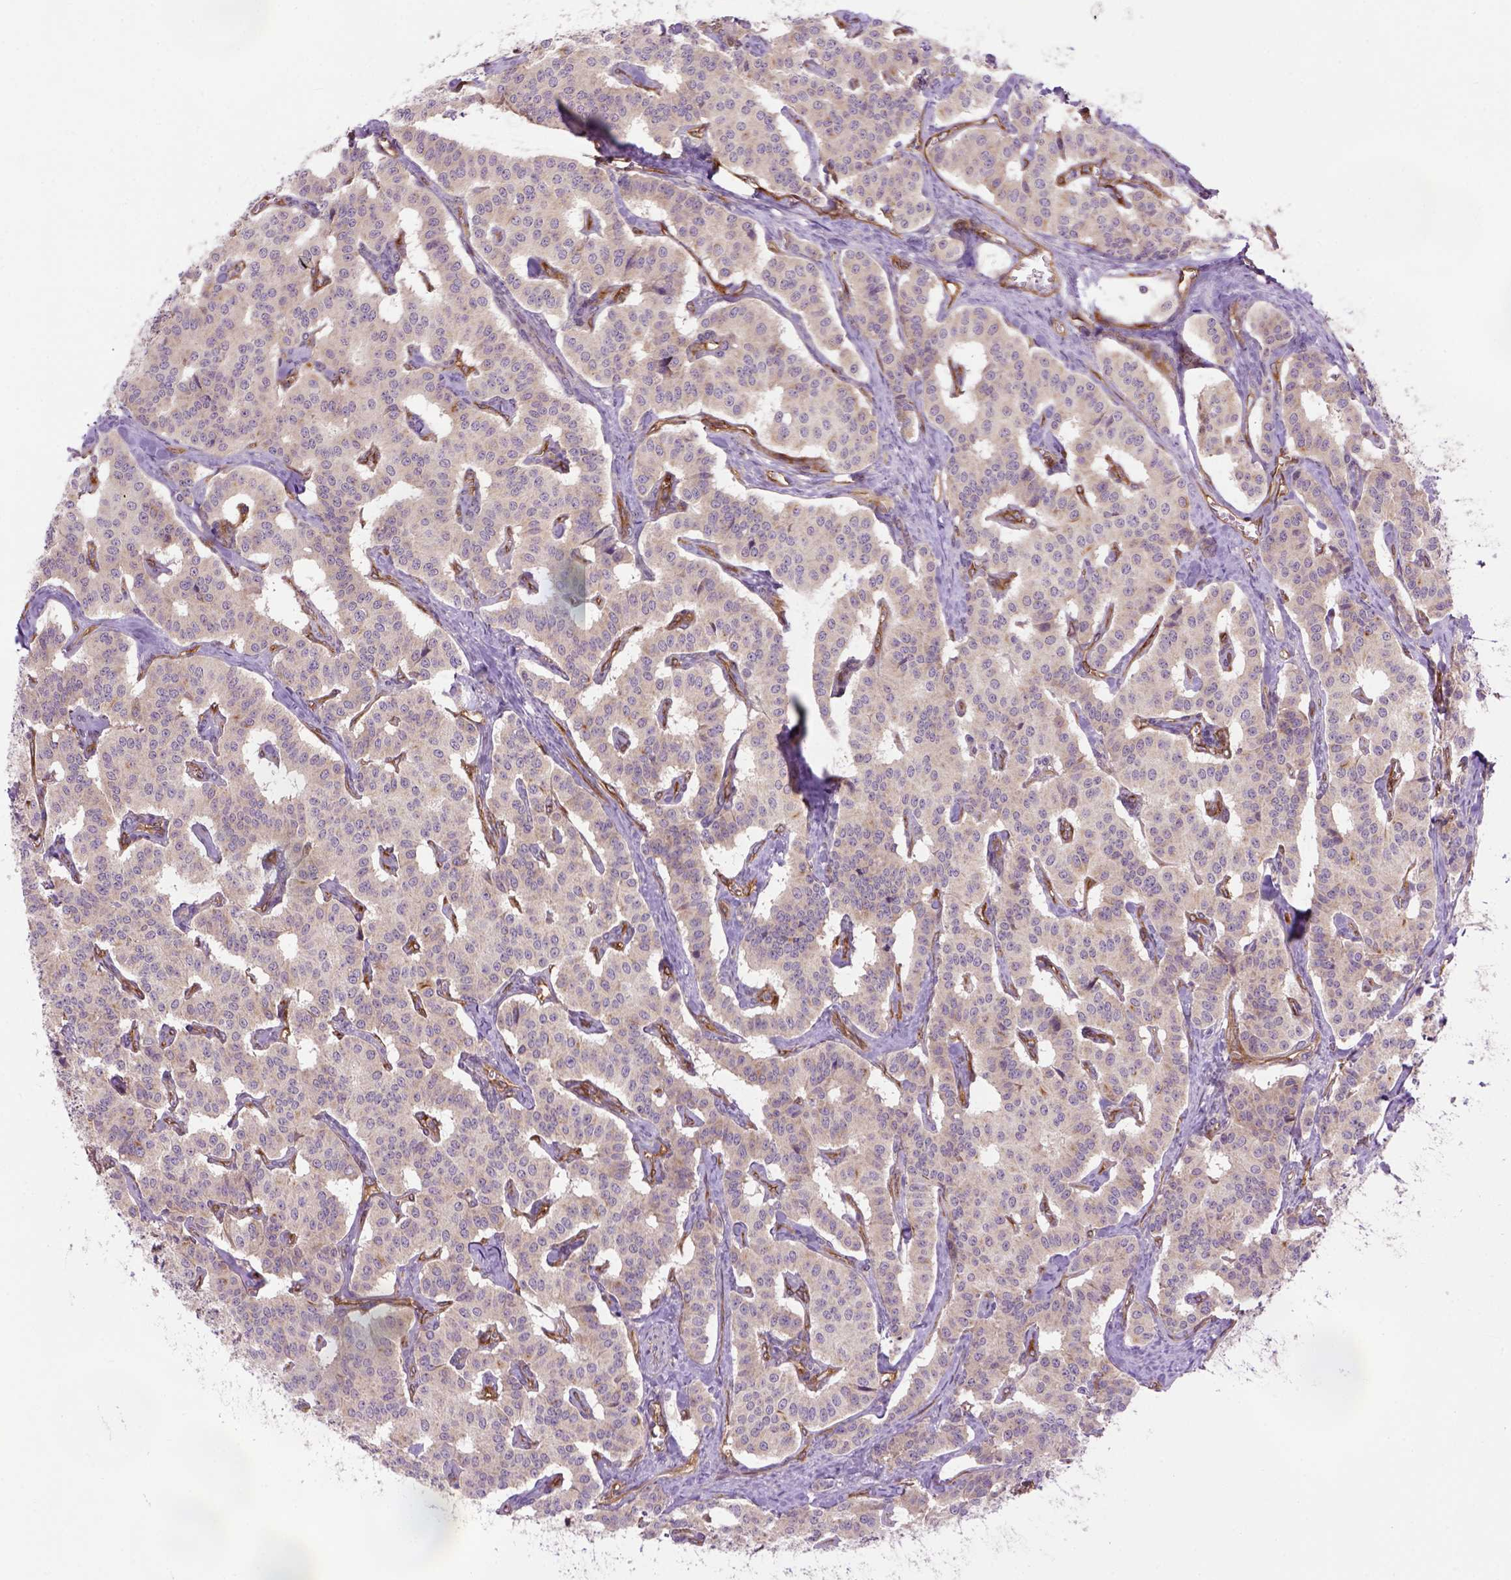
{"staining": {"intensity": "negative", "quantity": "none", "location": "none"}, "tissue": "carcinoid", "cell_type": "Tumor cells", "image_type": "cancer", "snomed": [{"axis": "morphology", "description": "Carcinoid, malignant, NOS"}, {"axis": "topography", "description": "Lung"}], "caption": "Human carcinoid stained for a protein using immunohistochemistry exhibits no staining in tumor cells.", "gene": "CASKIN2", "patient": {"sex": "female", "age": 46}}